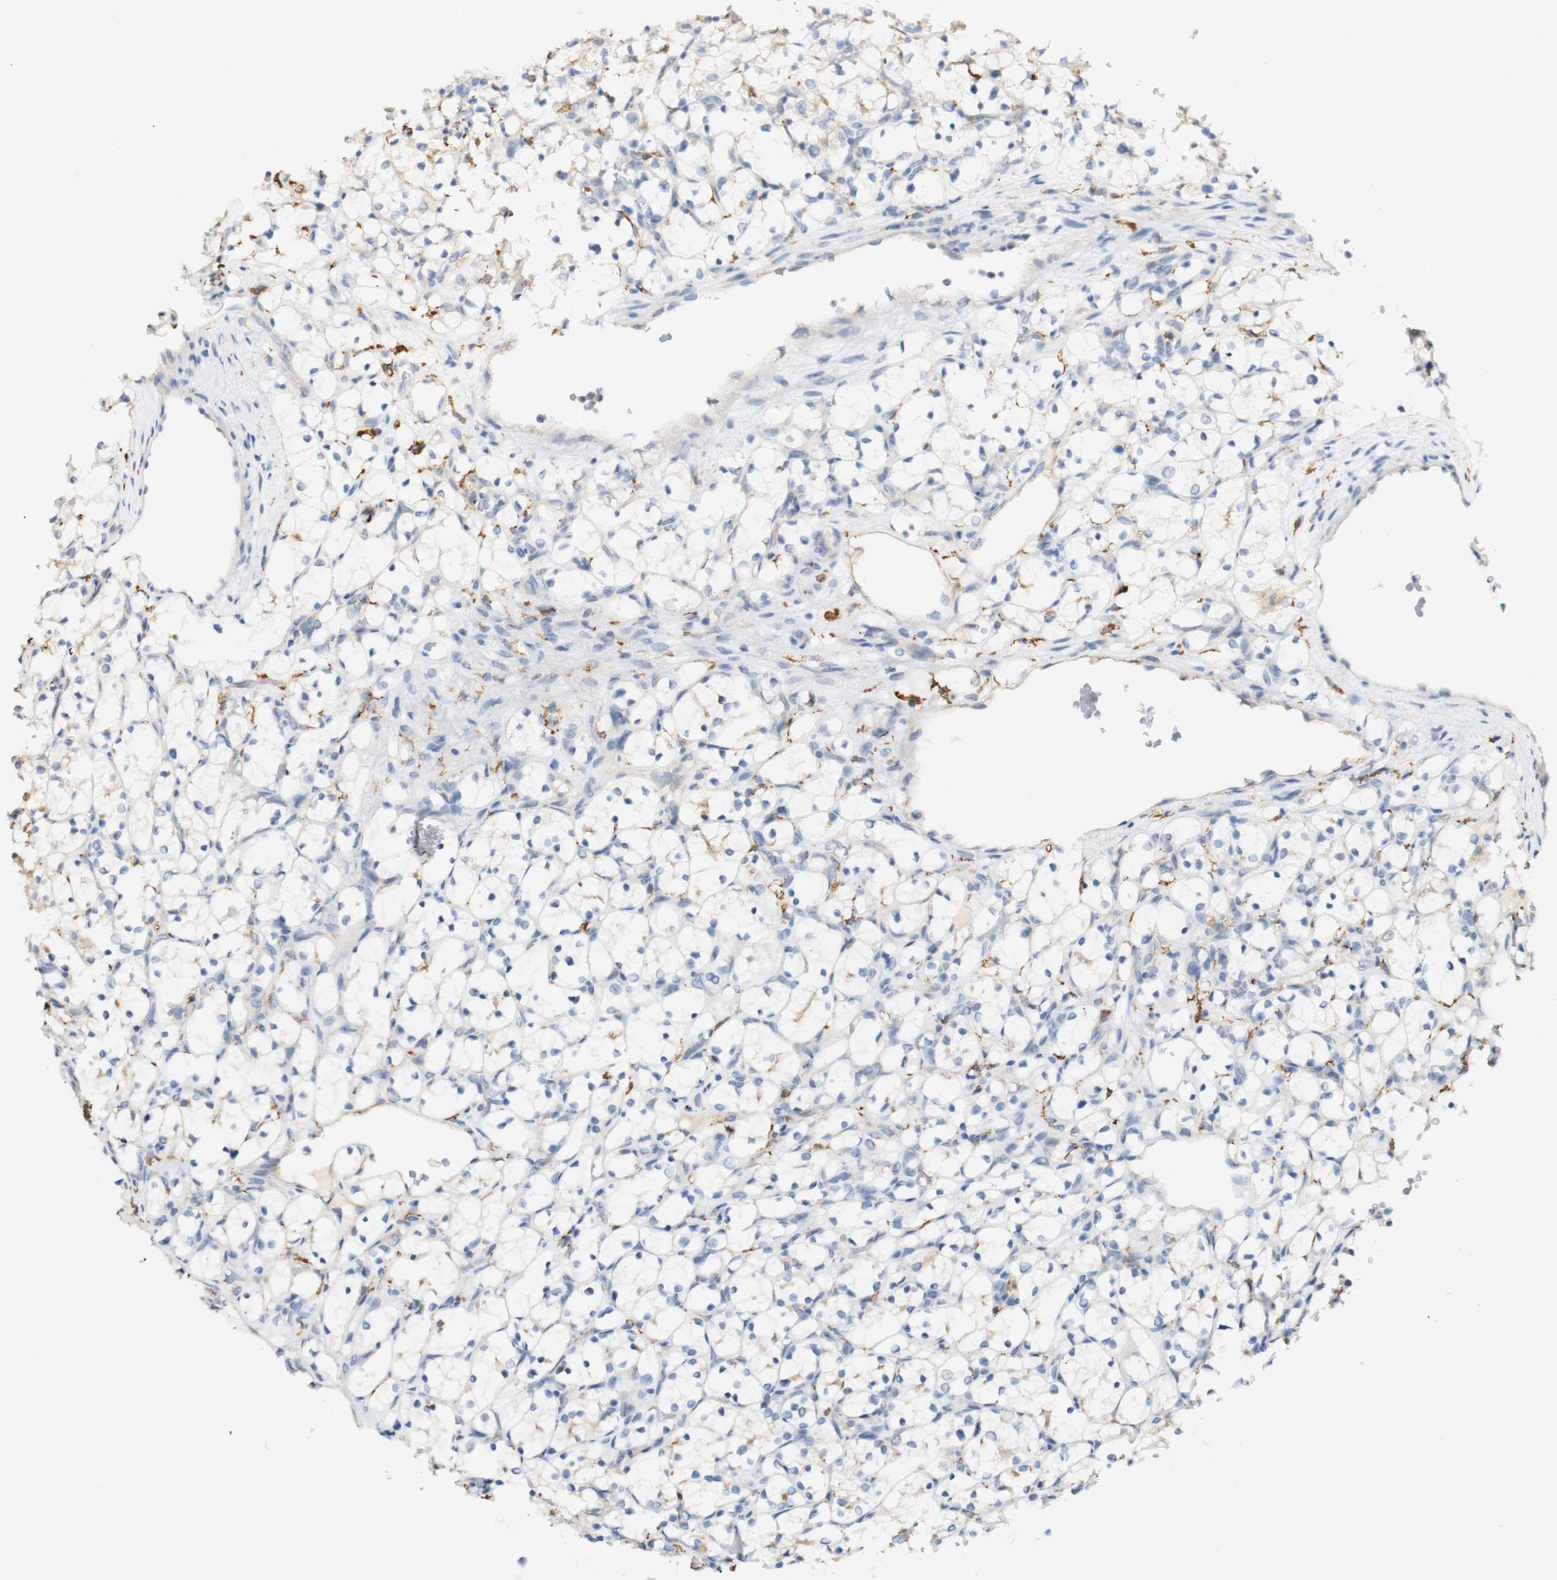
{"staining": {"intensity": "negative", "quantity": "none", "location": "none"}, "tissue": "renal cancer", "cell_type": "Tumor cells", "image_type": "cancer", "snomed": [{"axis": "morphology", "description": "Adenocarcinoma, NOS"}, {"axis": "topography", "description": "Kidney"}], "caption": "An immunohistochemistry (IHC) photomicrograph of renal cancer is shown. There is no staining in tumor cells of renal cancer.", "gene": "FCGRT", "patient": {"sex": "female", "age": 69}}